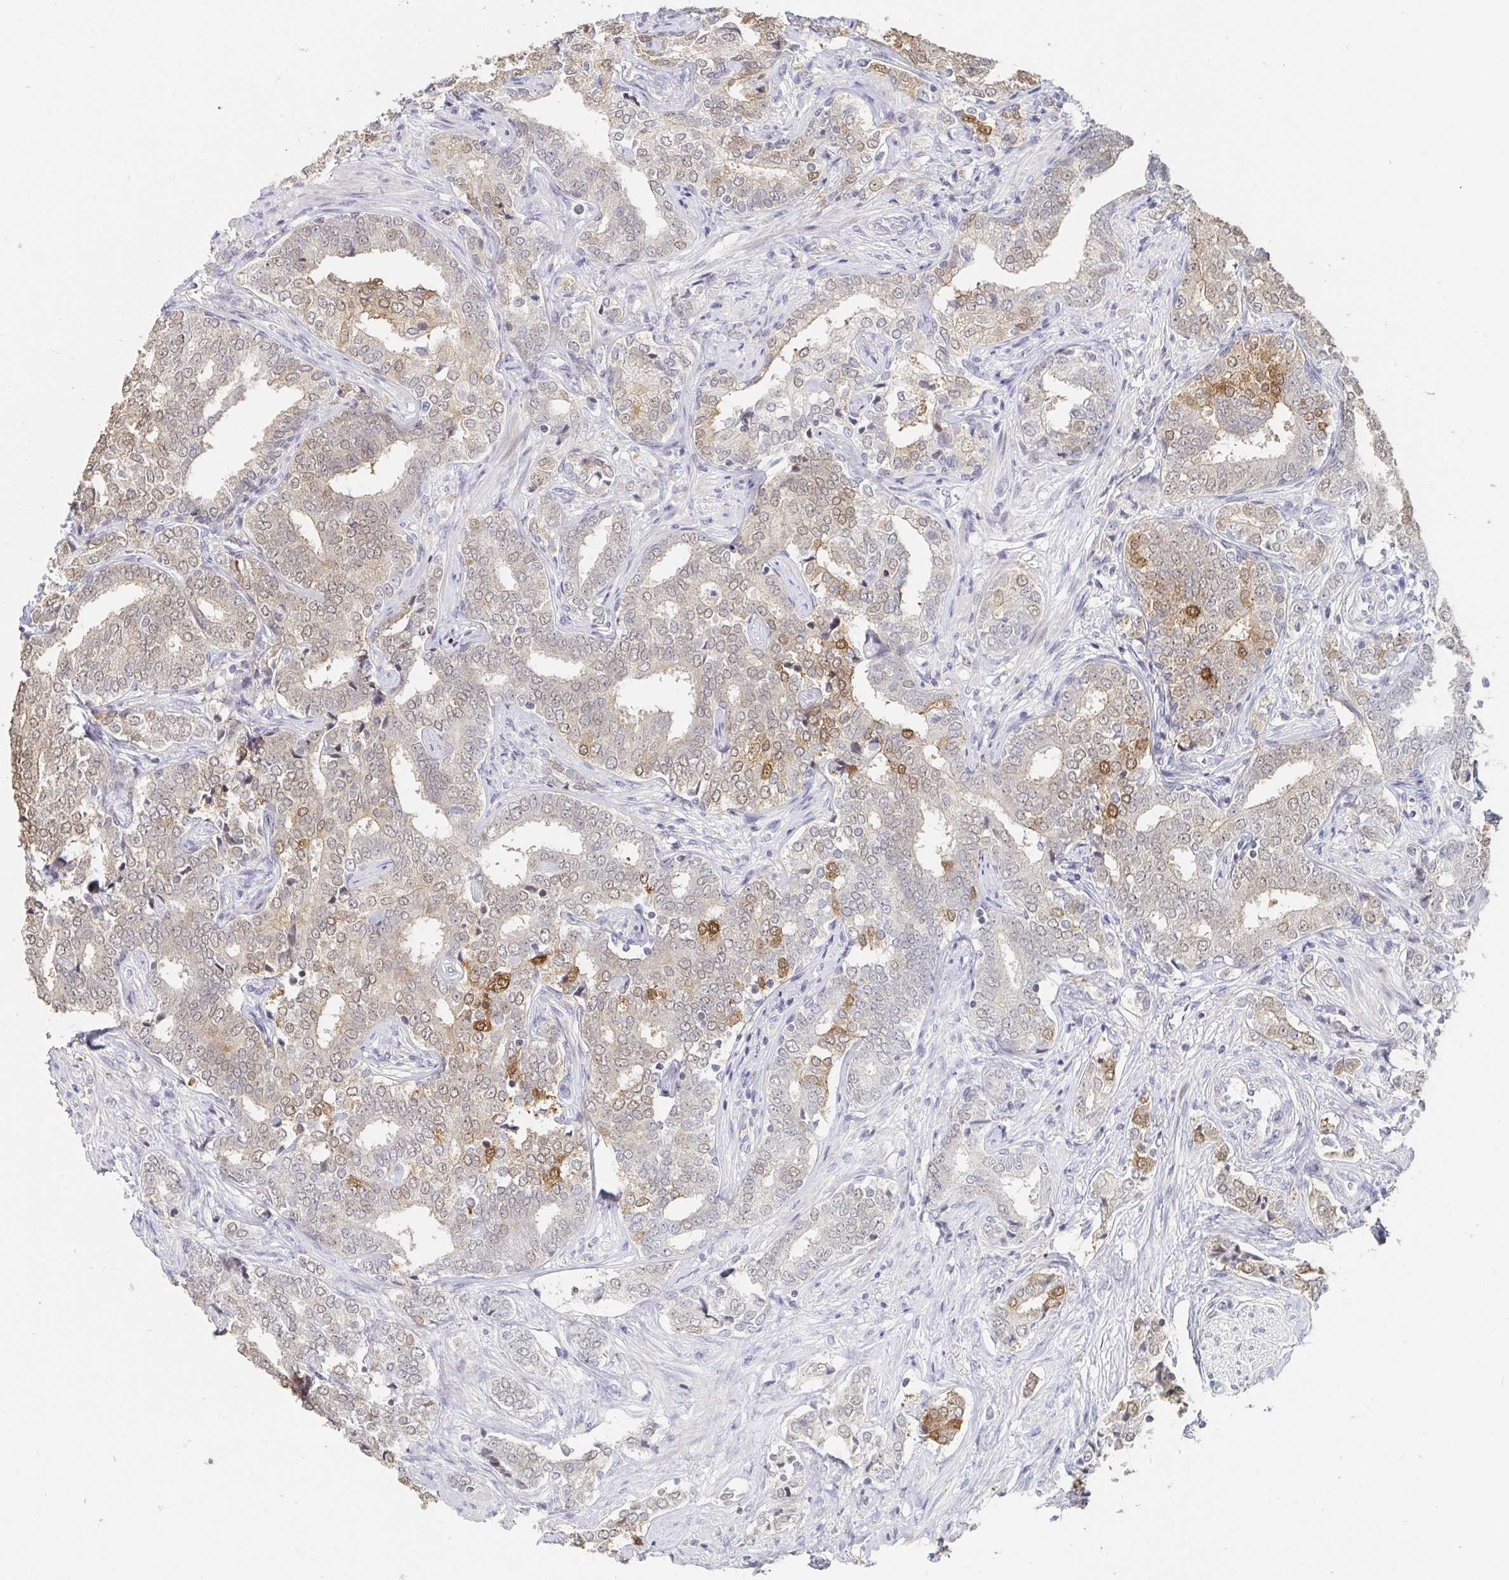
{"staining": {"intensity": "moderate", "quantity": "<25%", "location": "cytoplasmic/membranous,nuclear"}, "tissue": "prostate cancer", "cell_type": "Tumor cells", "image_type": "cancer", "snomed": [{"axis": "morphology", "description": "Adenocarcinoma, High grade"}, {"axis": "topography", "description": "Prostate"}], "caption": "IHC micrograph of human prostate cancer (adenocarcinoma (high-grade)) stained for a protein (brown), which shows low levels of moderate cytoplasmic/membranous and nuclear expression in approximately <25% of tumor cells.", "gene": "NME9", "patient": {"sex": "male", "age": 72}}